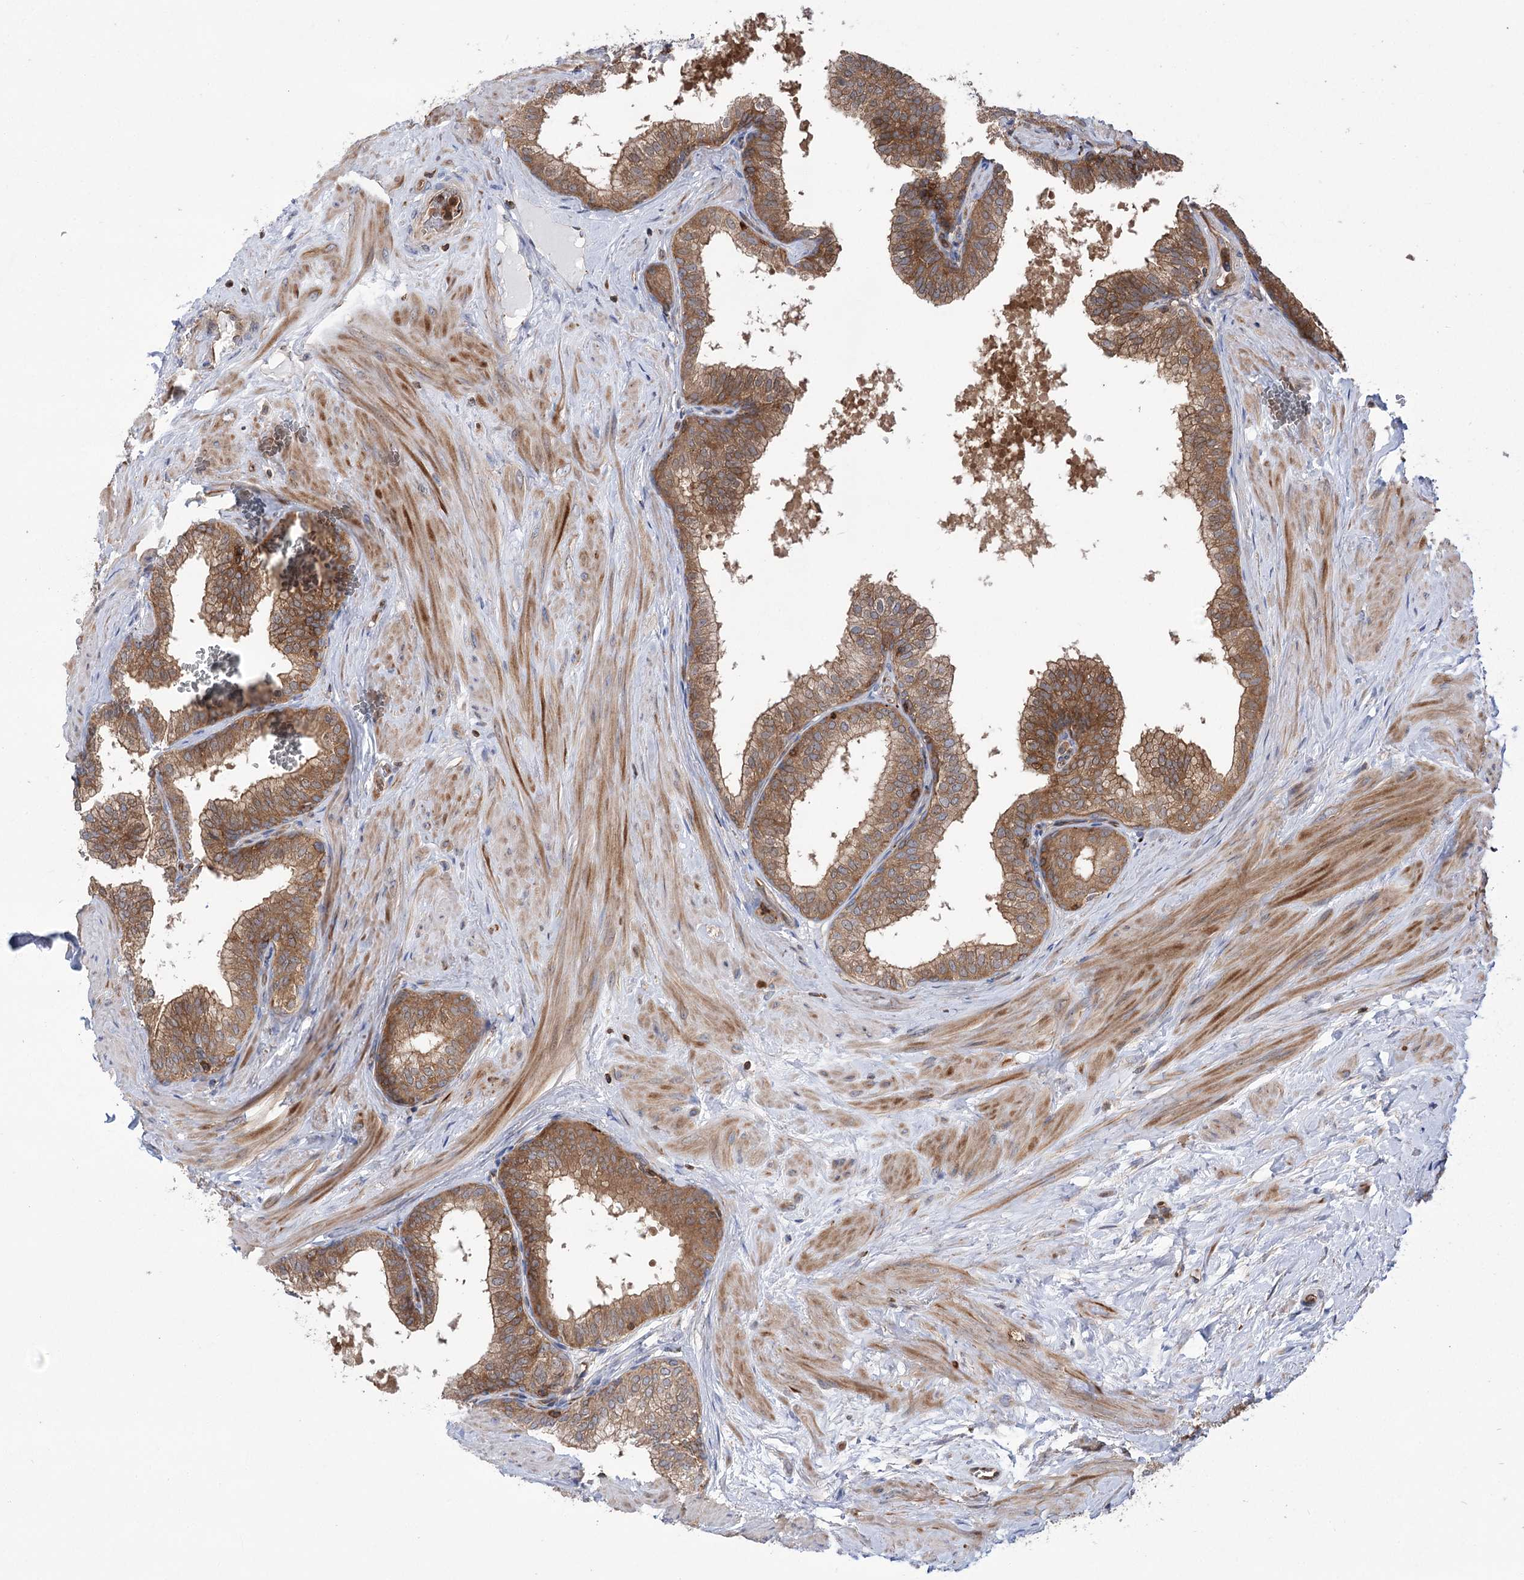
{"staining": {"intensity": "moderate", "quantity": "25%-75%", "location": "cytoplasmic/membranous"}, "tissue": "prostate", "cell_type": "Glandular cells", "image_type": "normal", "snomed": [{"axis": "morphology", "description": "Normal tissue, NOS"}, {"axis": "topography", "description": "Prostate"}], "caption": "Protein staining of normal prostate demonstrates moderate cytoplasmic/membranous positivity in about 25%-75% of glandular cells.", "gene": "VPS37B", "patient": {"sex": "male", "age": 60}}